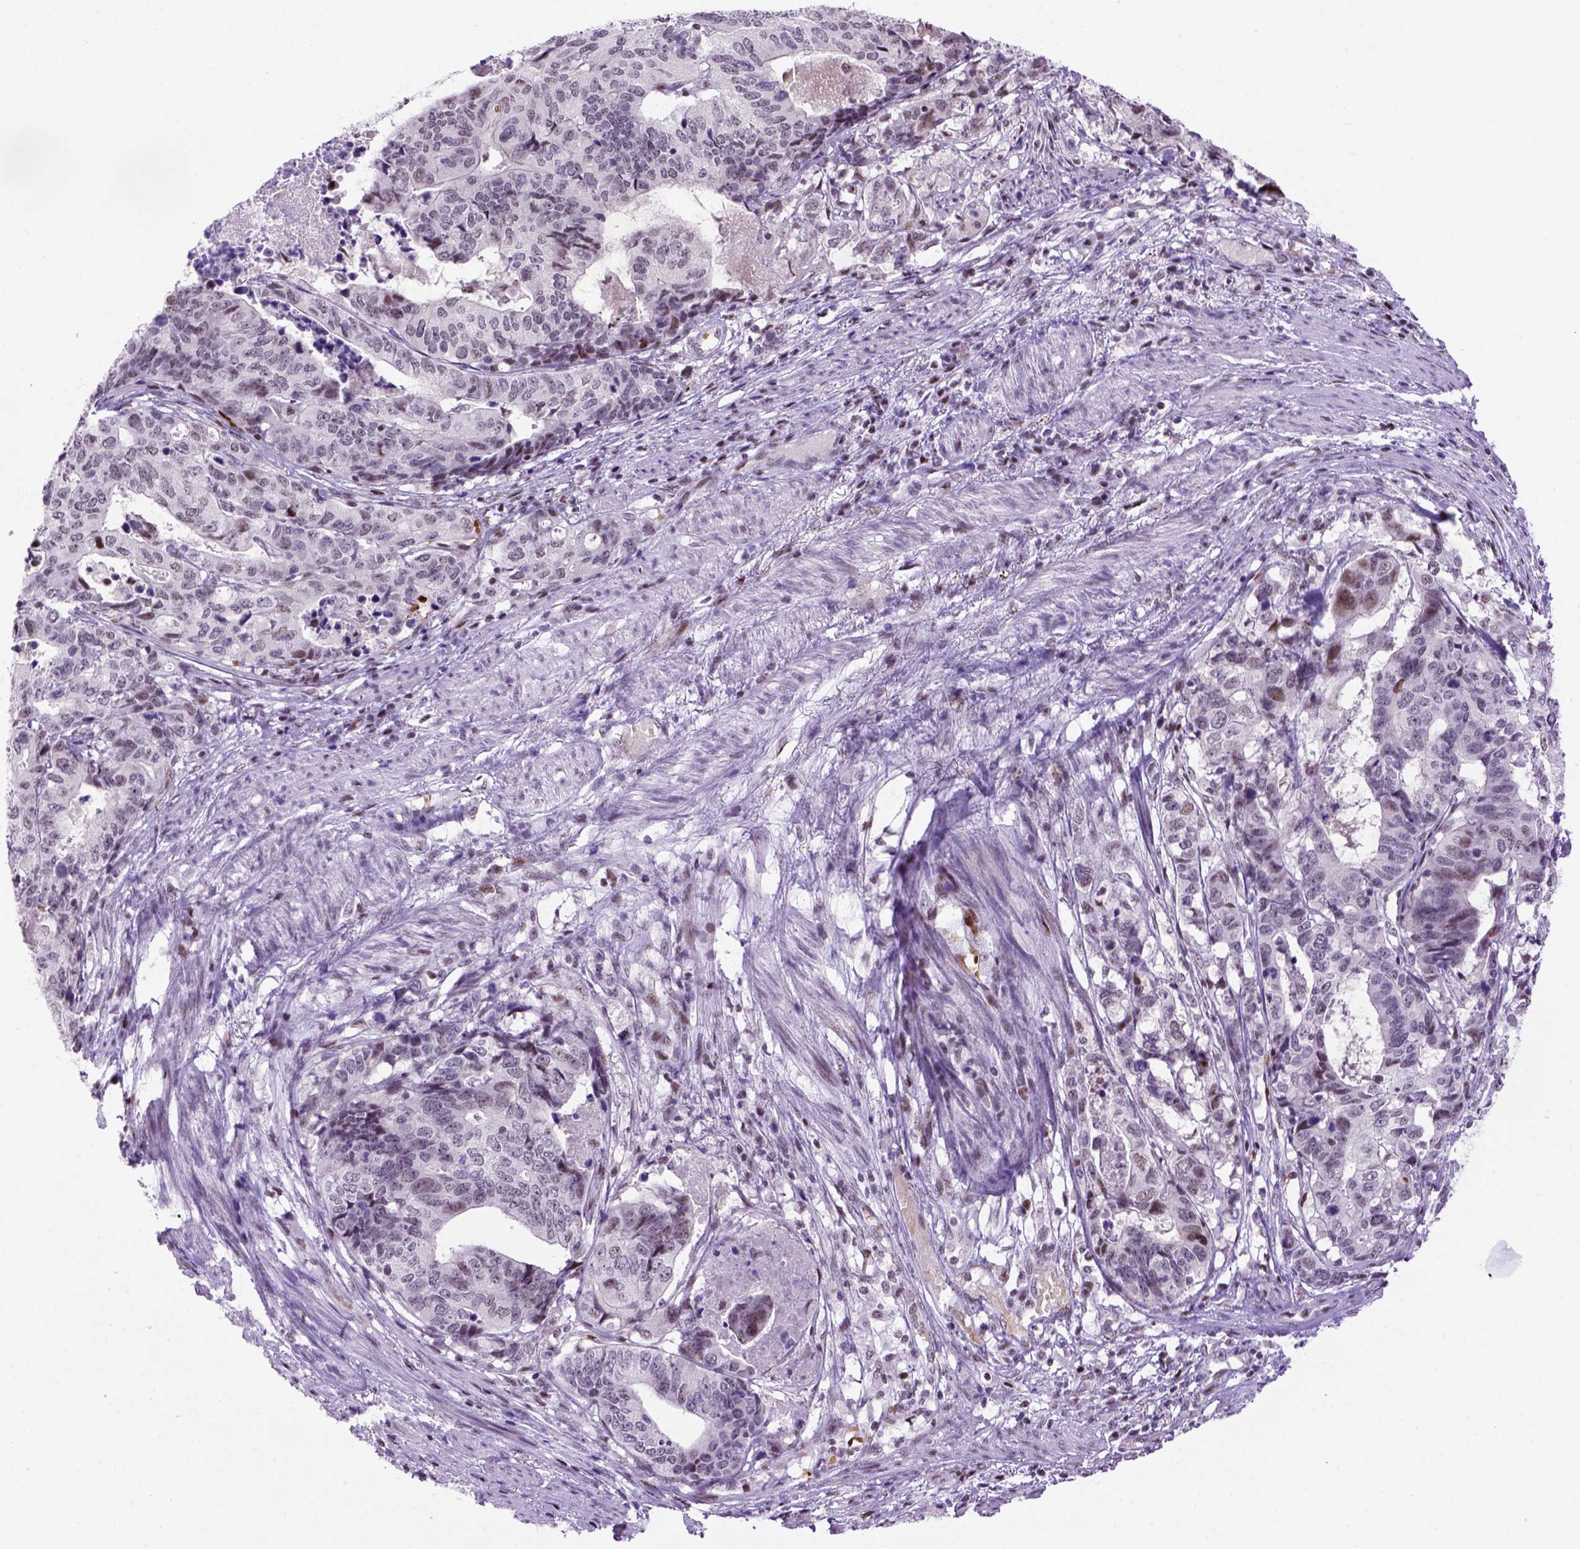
{"staining": {"intensity": "weak", "quantity": "<25%", "location": "nuclear"}, "tissue": "stomach cancer", "cell_type": "Tumor cells", "image_type": "cancer", "snomed": [{"axis": "morphology", "description": "Adenocarcinoma, NOS"}, {"axis": "topography", "description": "Stomach, upper"}], "caption": "This is an immunohistochemistry histopathology image of stomach cancer (adenocarcinoma). There is no expression in tumor cells.", "gene": "TBPL1", "patient": {"sex": "female", "age": 67}}